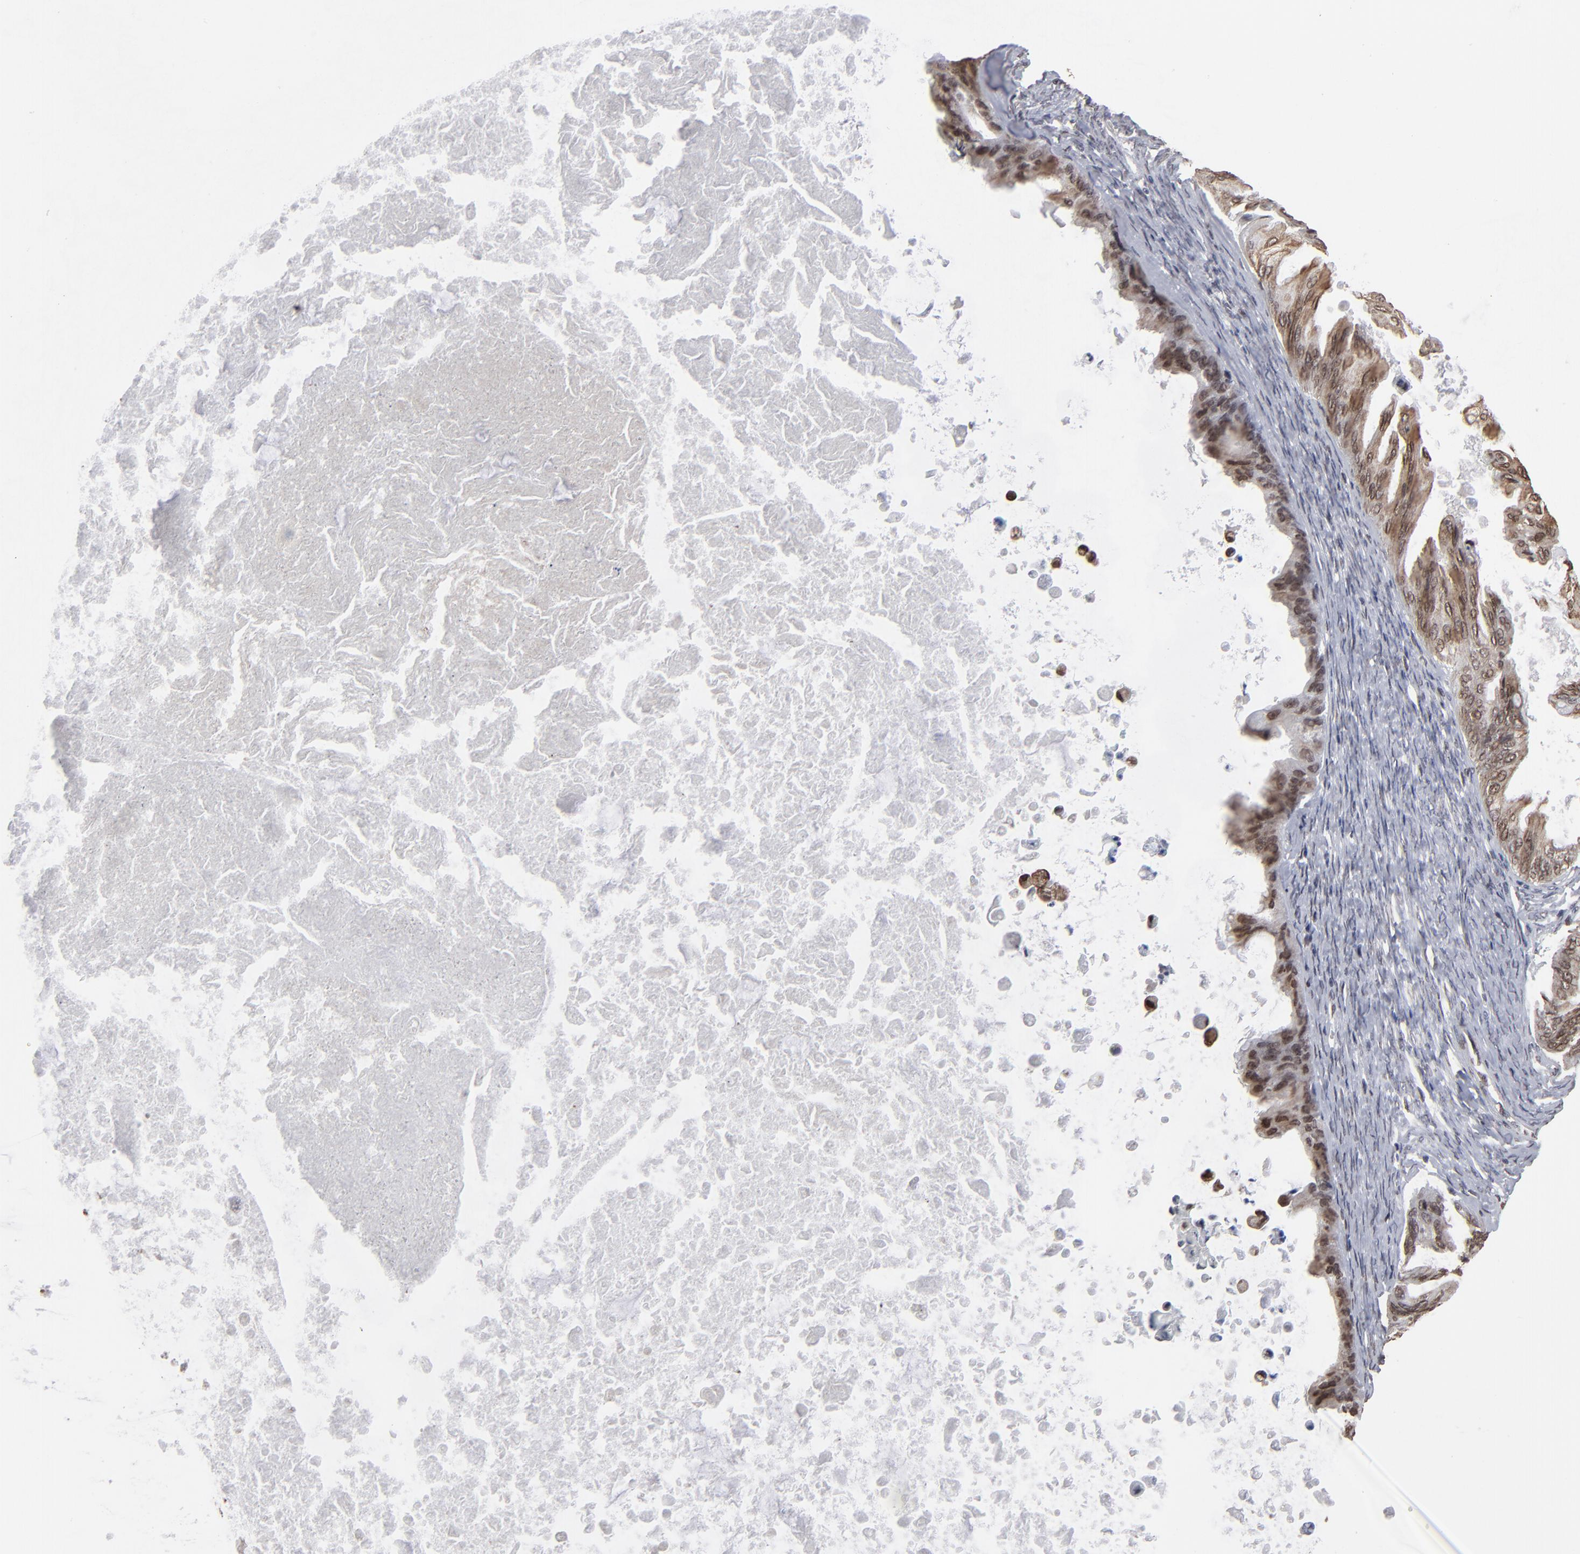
{"staining": {"intensity": "moderate", "quantity": "25%-75%", "location": "nuclear"}, "tissue": "ovarian cancer", "cell_type": "Tumor cells", "image_type": "cancer", "snomed": [{"axis": "morphology", "description": "Cystadenocarcinoma, mucinous, NOS"}, {"axis": "topography", "description": "Ovary"}], "caption": "Immunohistochemistry (IHC) (DAB (3,3'-diaminobenzidine)) staining of human ovarian cancer (mucinous cystadenocarcinoma) exhibits moderate nuclear protein staining in about 25%-75% of tumor cells.", "gene": "BAZ1A", "patient": {"sex": "female", "age": 37}}